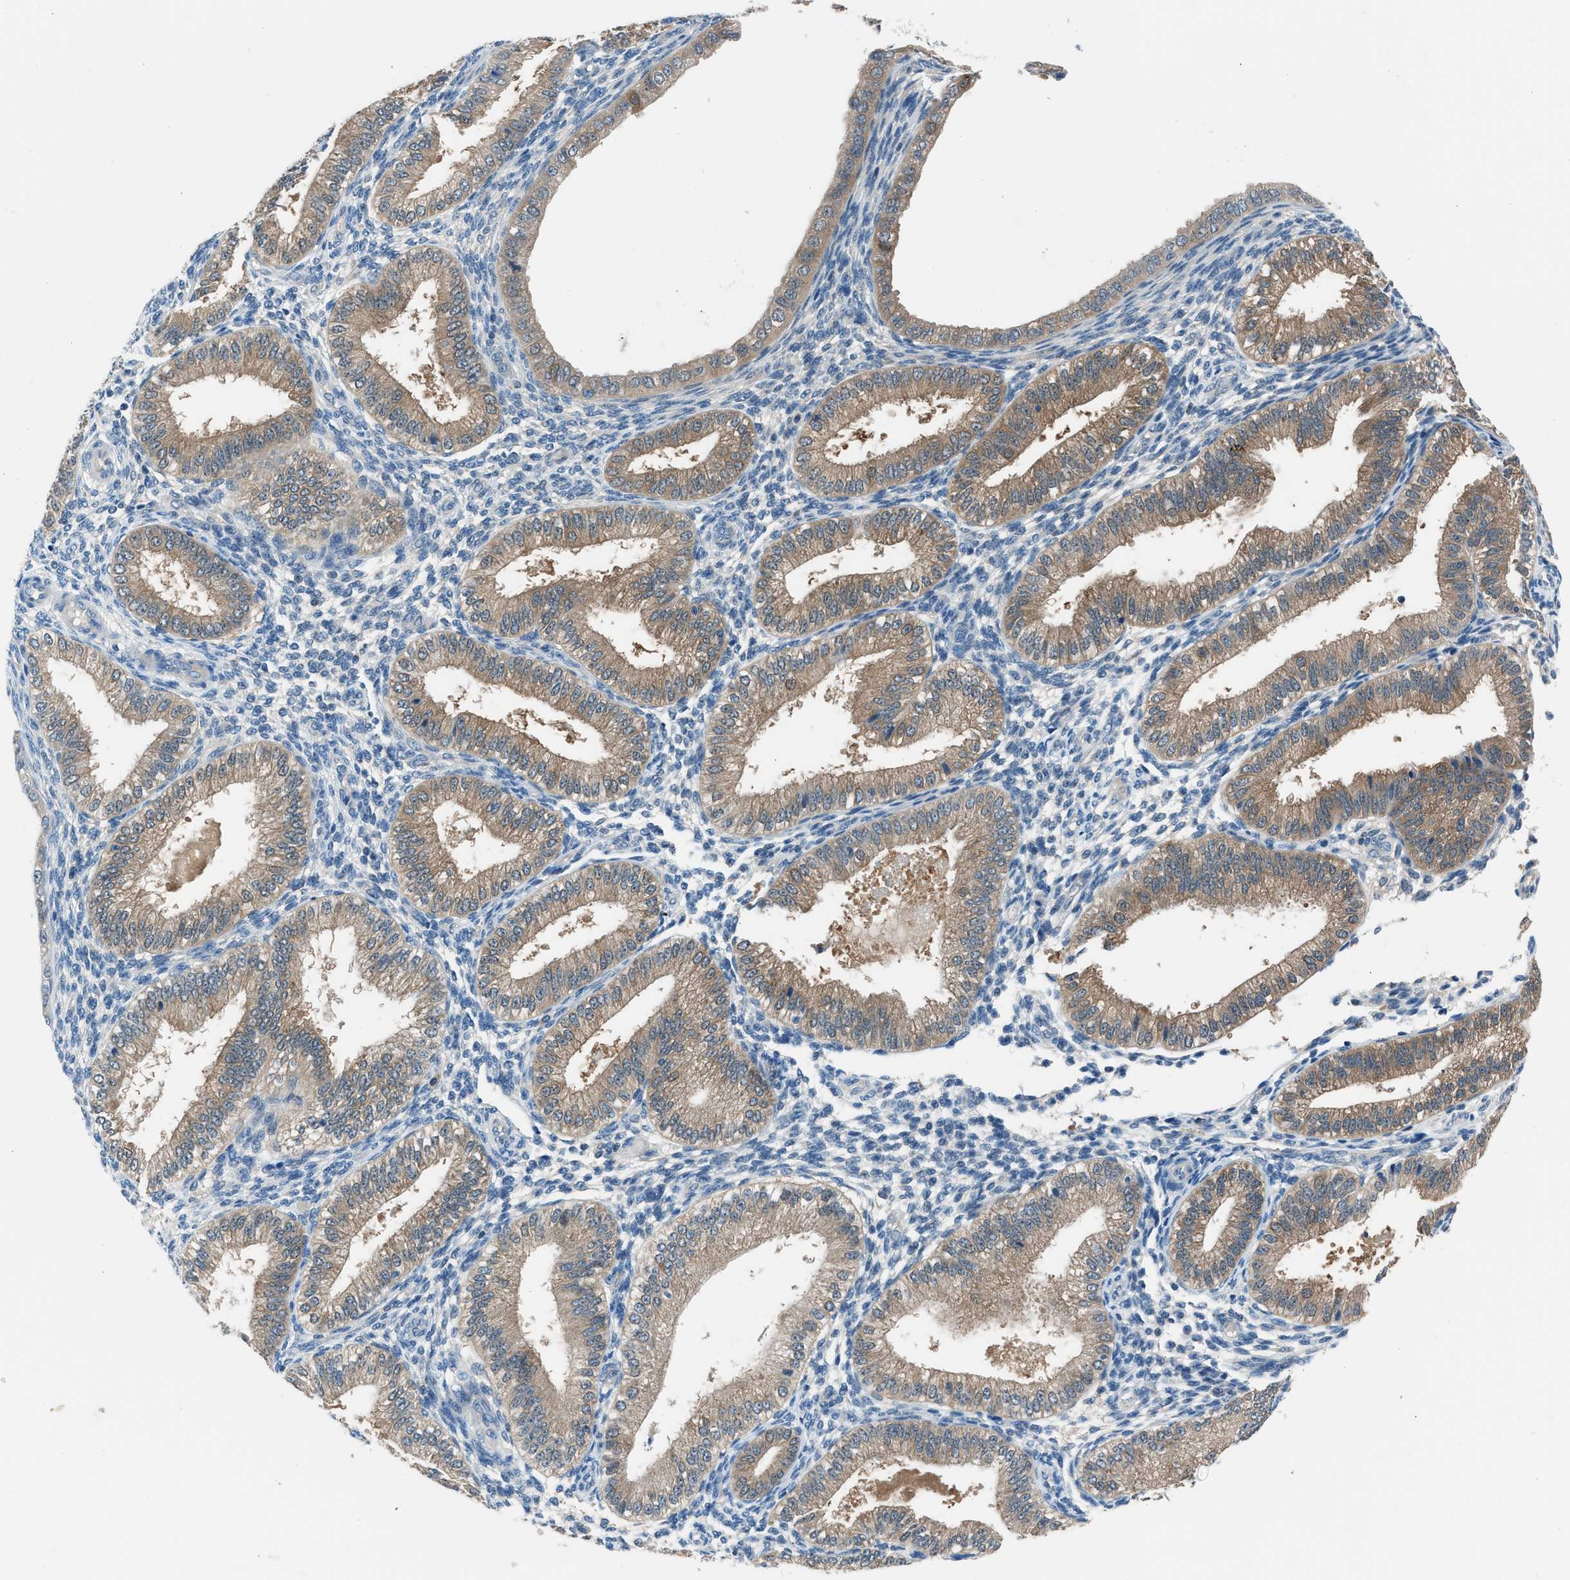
{"staining": {"intensity": "negative", "quantity": "none", "location": "none"}, "tissue": "endometrium", "cell_type": "Cells in endometrial stroma", "image_type": "normal", "snomed": [{"axis": "morphology", "description": "Normal tissue, NOS"}, {"axis": "topography", "description": "Endometrium"}], "caption": "IHC photomicrograph of unremarkable endometrium: human endometrium stained with DAB demonstrates no significant protein expression in cells in endometrial stroma. (DAB (3,3'-diaminobenzidine) immunohistochemistry with hematoxylin counter stain).", "gene": "ACP1", "patient": {"sex": "female", "age": 39}}